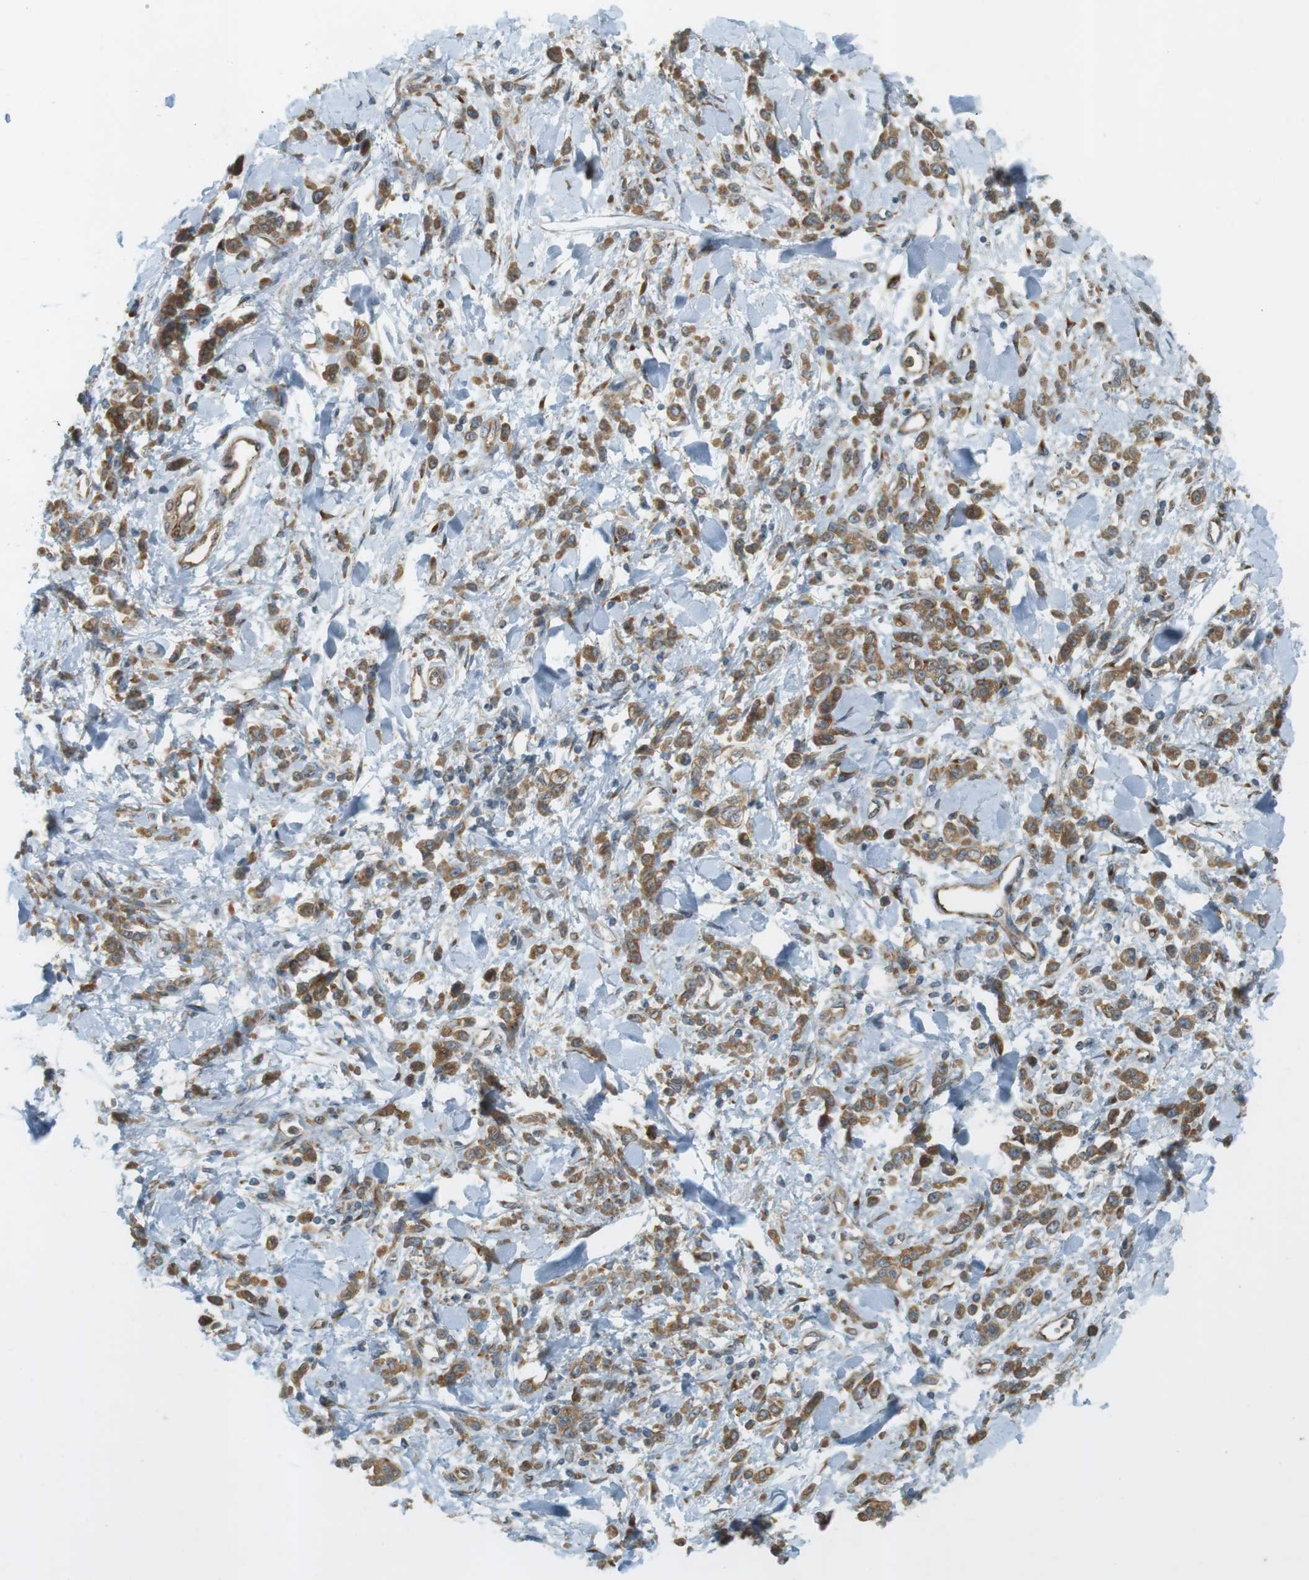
{"staining": {"intensity": "moderate", "quantity": ">75%", "location": "cytoplasmic/membranous"}, "tissue": "stomach cancer", "cell_type": "Tumor cells", "image_type": "cancer", "snomed": [{"axis": "morphology", "description": "Normal tissue, NOS"}, {"axis": "morphology", "description": "Adenocarcinoma, NOS"}, {"axis": "topography", "description": "Stomach"}], "caption": "Moderate cytoplasmic/membranous positivity is identified in approximately >75% of tumor cells in stomach cancer (adenocarcinoma).", "gene": "SLC41A1", "patient": {"sex": "male", "age": 82}}